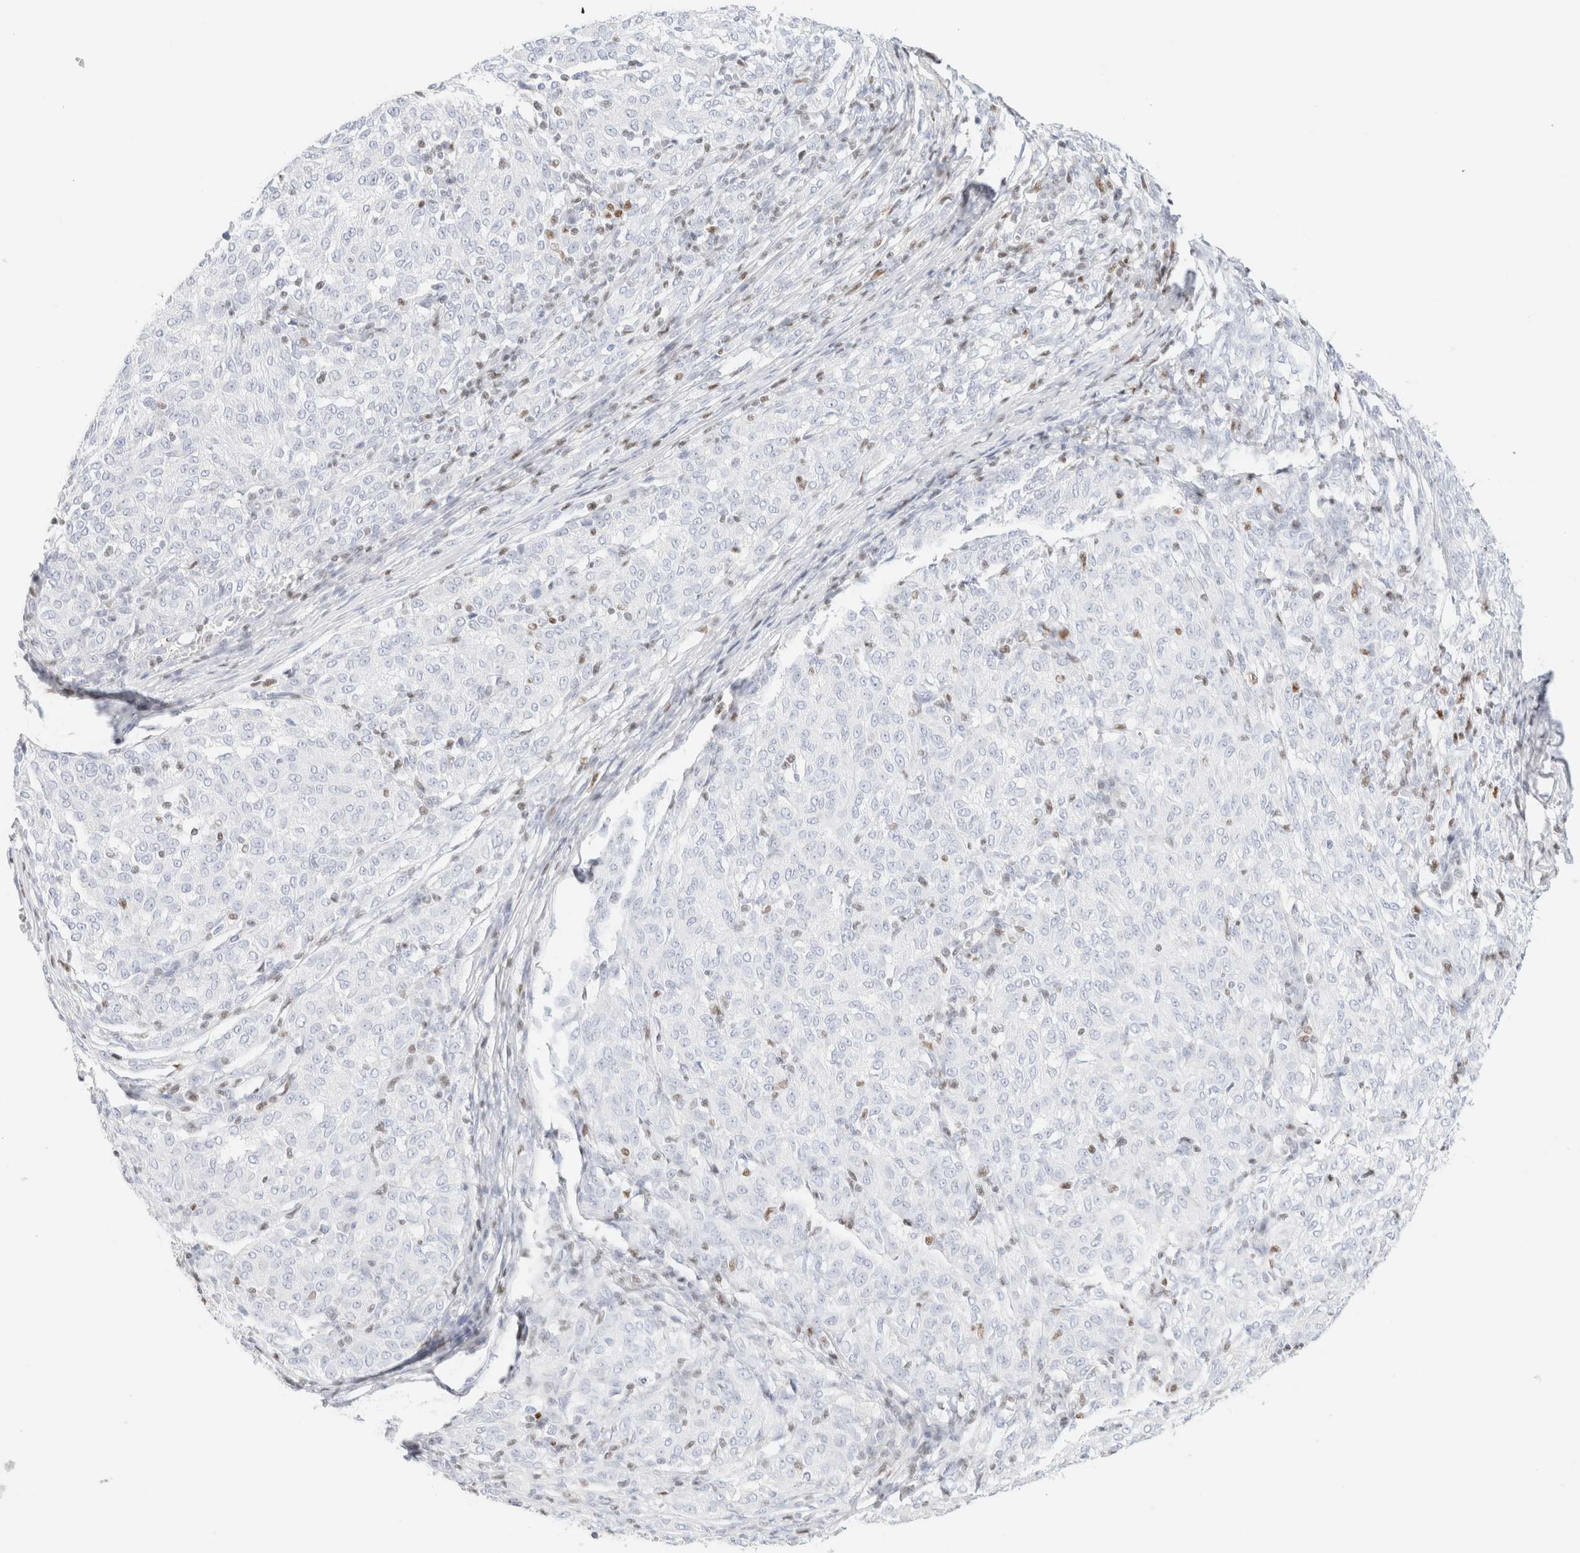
{"staining": {"intensity": "negative", "quantity": "none", "location": "none"}, "tissue": "melanoma", "cell_type": "Tumor cells", "image_type": "cancer", "snomed": [{"axis": "morphology", "description": "Malignant melanoma, NOS"}, {"axis": "topography", "description": "Skin"}], "caption": "The photomicrograph displays no significant staining in tumor cells of melanoma. (Stains: DAB (3,3'-diaminobenzidine) immunohistochemistry with hematoxylin counter stain, Microscopy: brightfield microscopy at high magnification).", "gene": "IKZF3", "patient": {"sex": "female", "age": 72}}